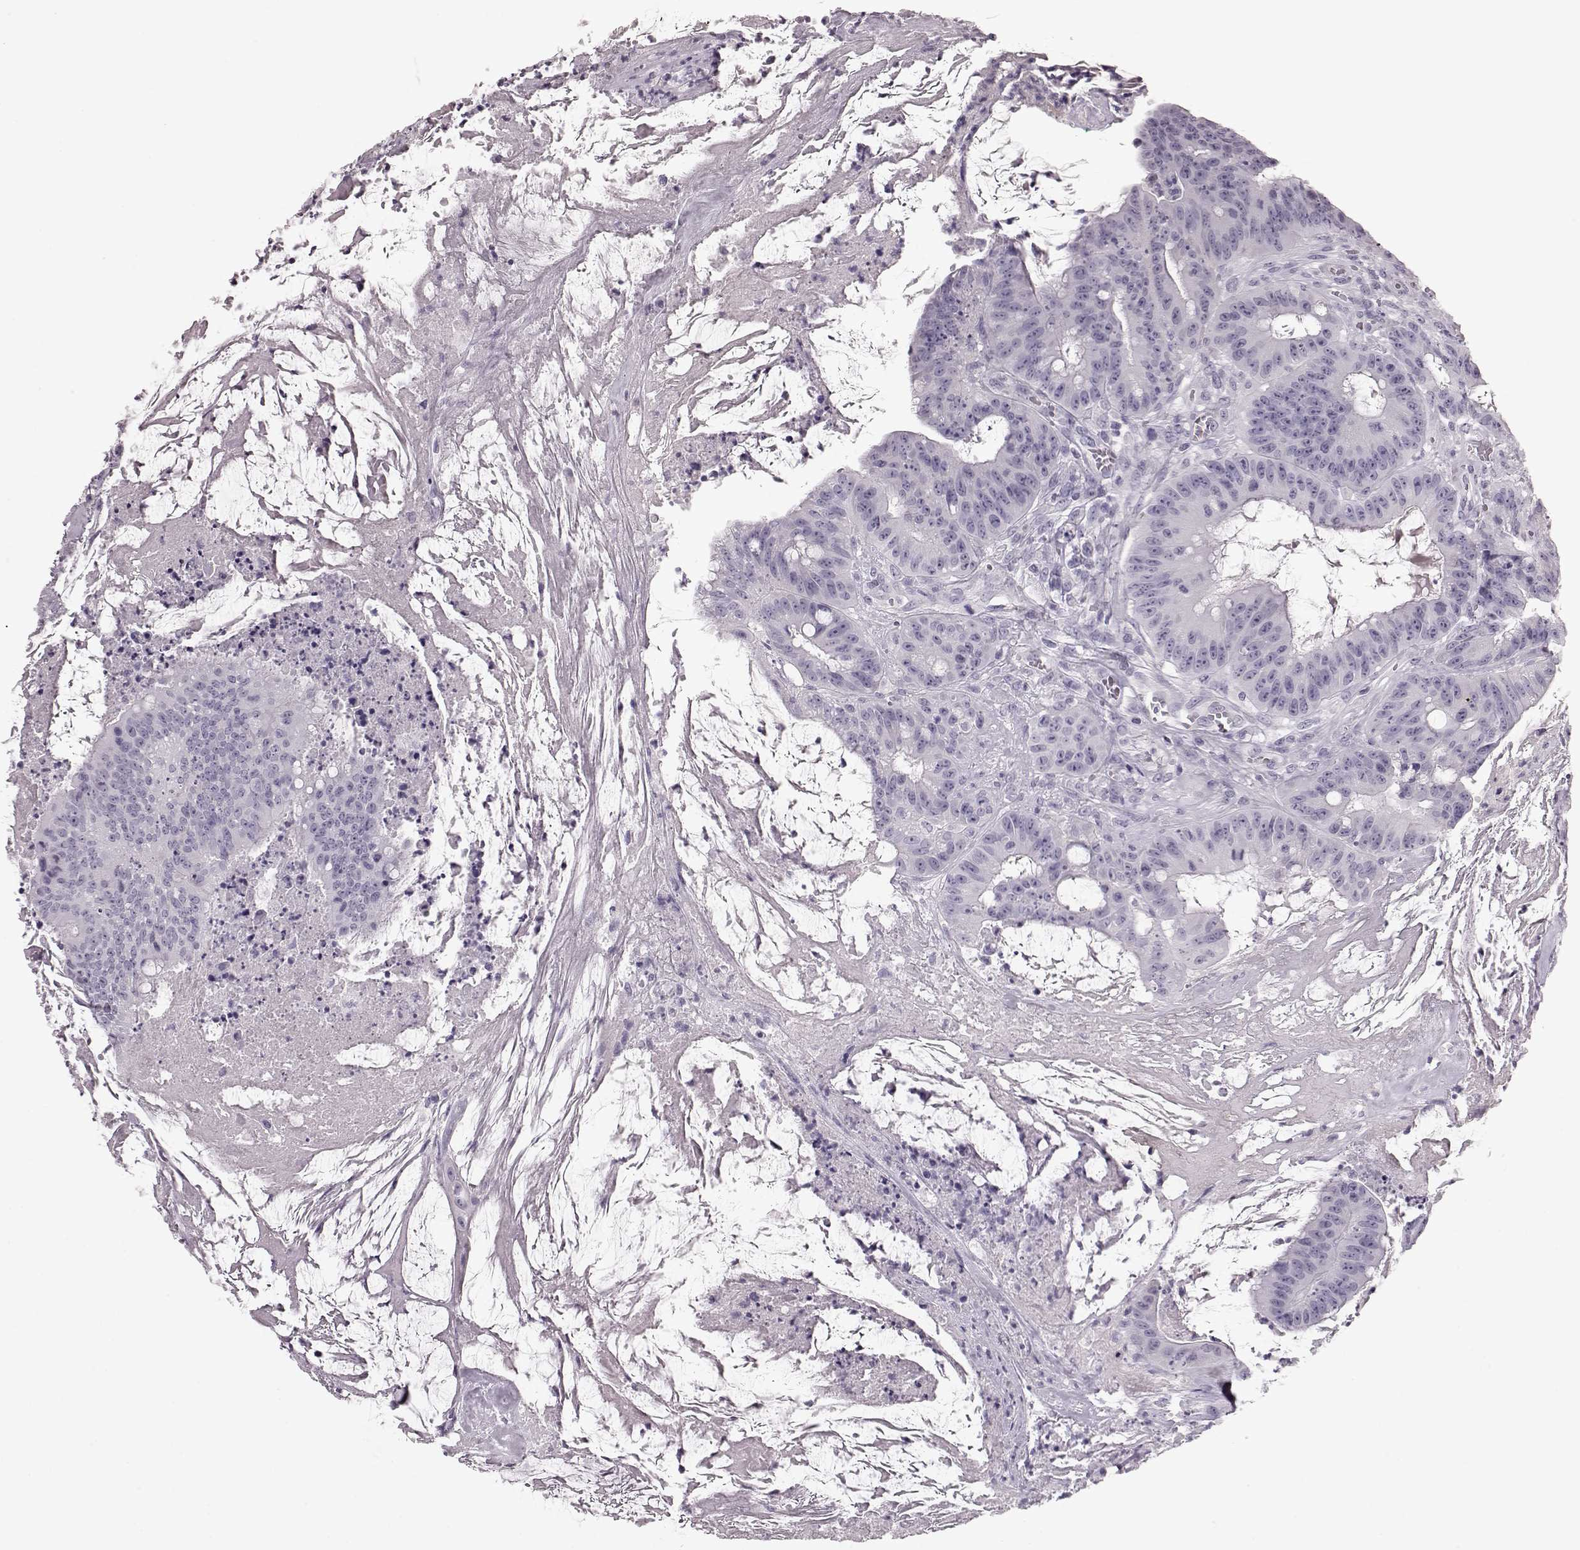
{"staining": {"intensity": "negative", "quantity": "none", "location": "none"}, "tissue": "colorectal cancer", "cell_type": "Tumor cells", "image_type": "cancer", "snomed": [{"axis": "morphology", "description": "Adenocarcinoma, NOS"}, {"axis": "topography", "description": "Colon"}], "caption": "The histopathology image demonstrates no significant positivity in tumor cells of adenocarcinoma (colorectal).", "gene": "CRYBA2", "patient": {"sex": "male", "age": 33}}